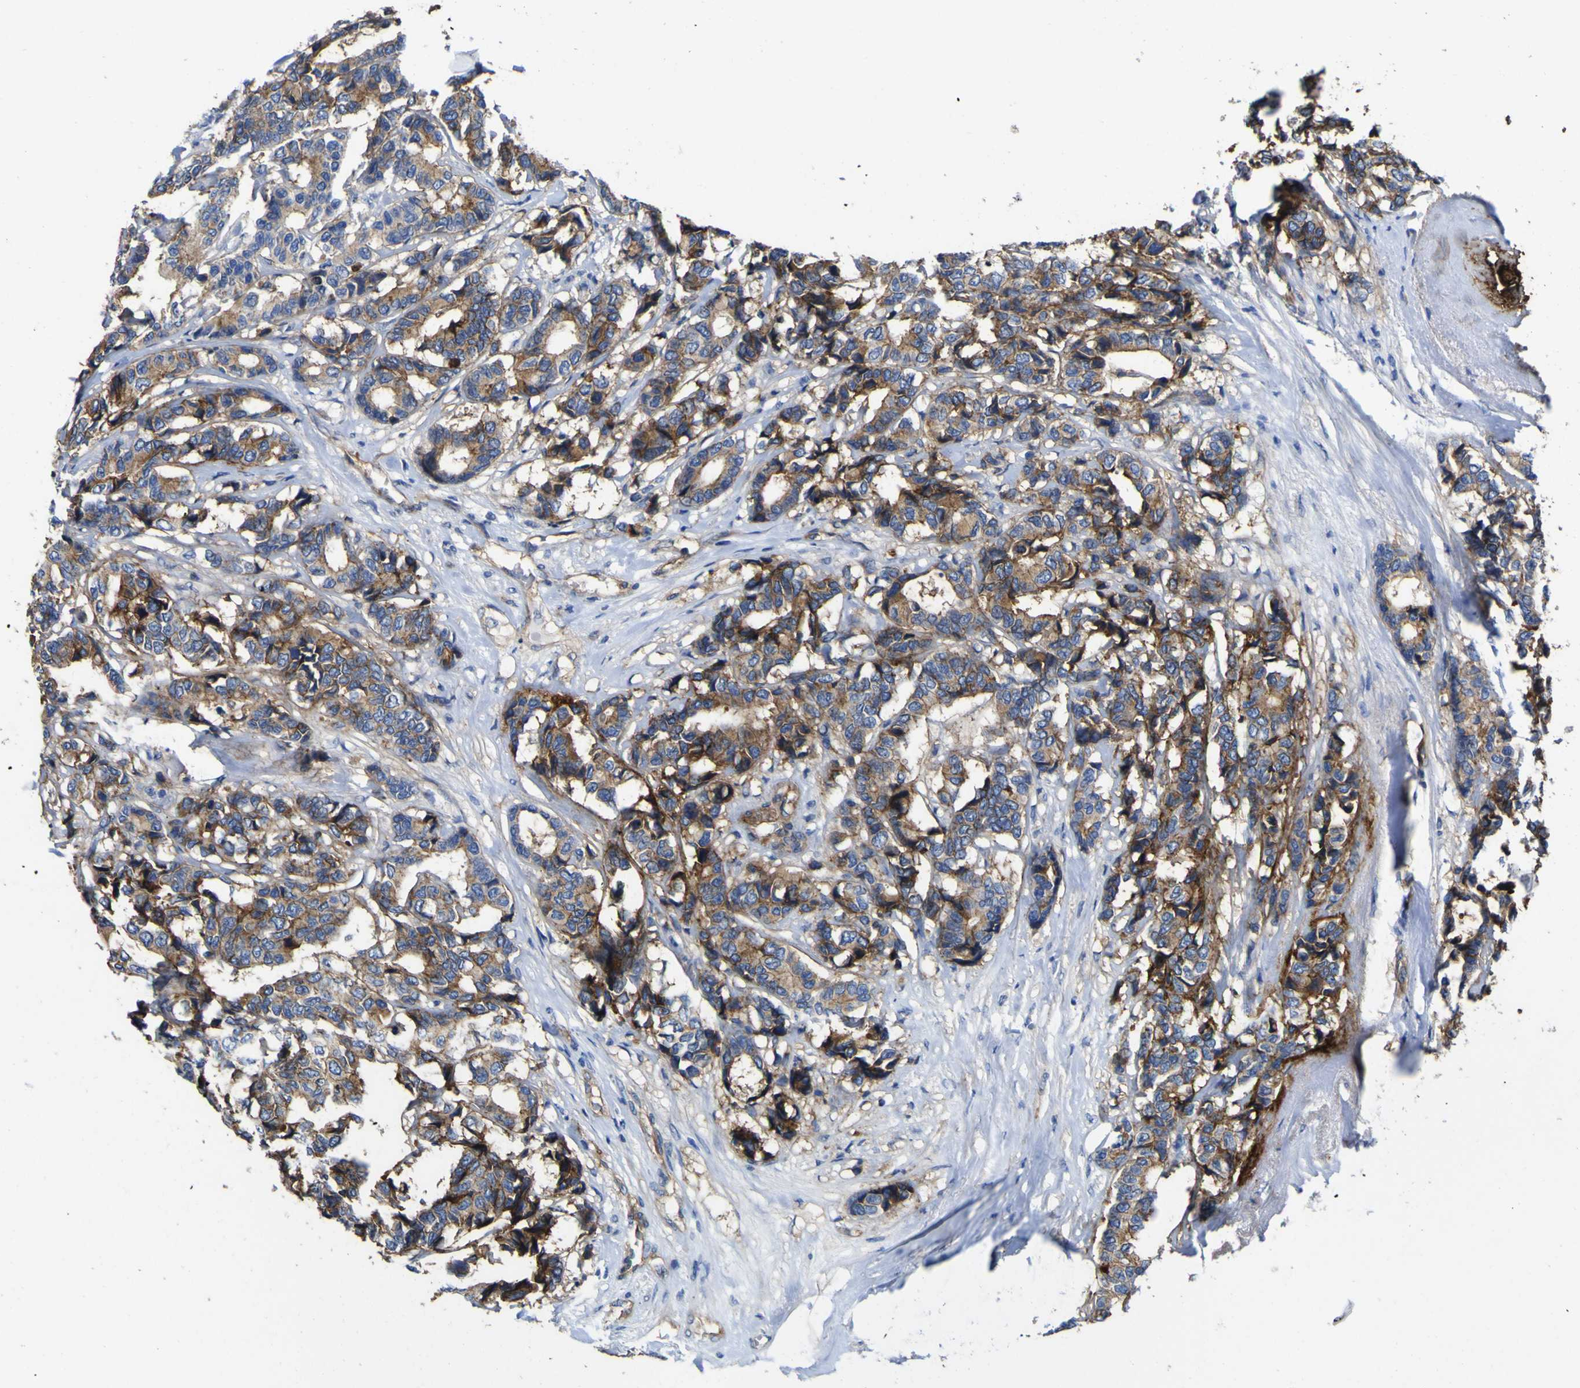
{"staining": {"intensity": "moderate", "quantity": ">75%", "location": "cytoplasmic/membranous"}, "tissue": "breast cancer", "cell_type": "Tumor cells", "image_type": "cancer", "snomed": [{"axis": "morphology", "description": "Duct carcinoma"}, {"axis": "topography", "description": "Breast"}], "caption": "About >75% of tumor cells in human breast cancer reveal moderate cytoplasmic/membranous protein staining as visualized by brown immunohistochemical staining.", "gene": "CD151", "patient": {"sex": "female", "age": 87}}